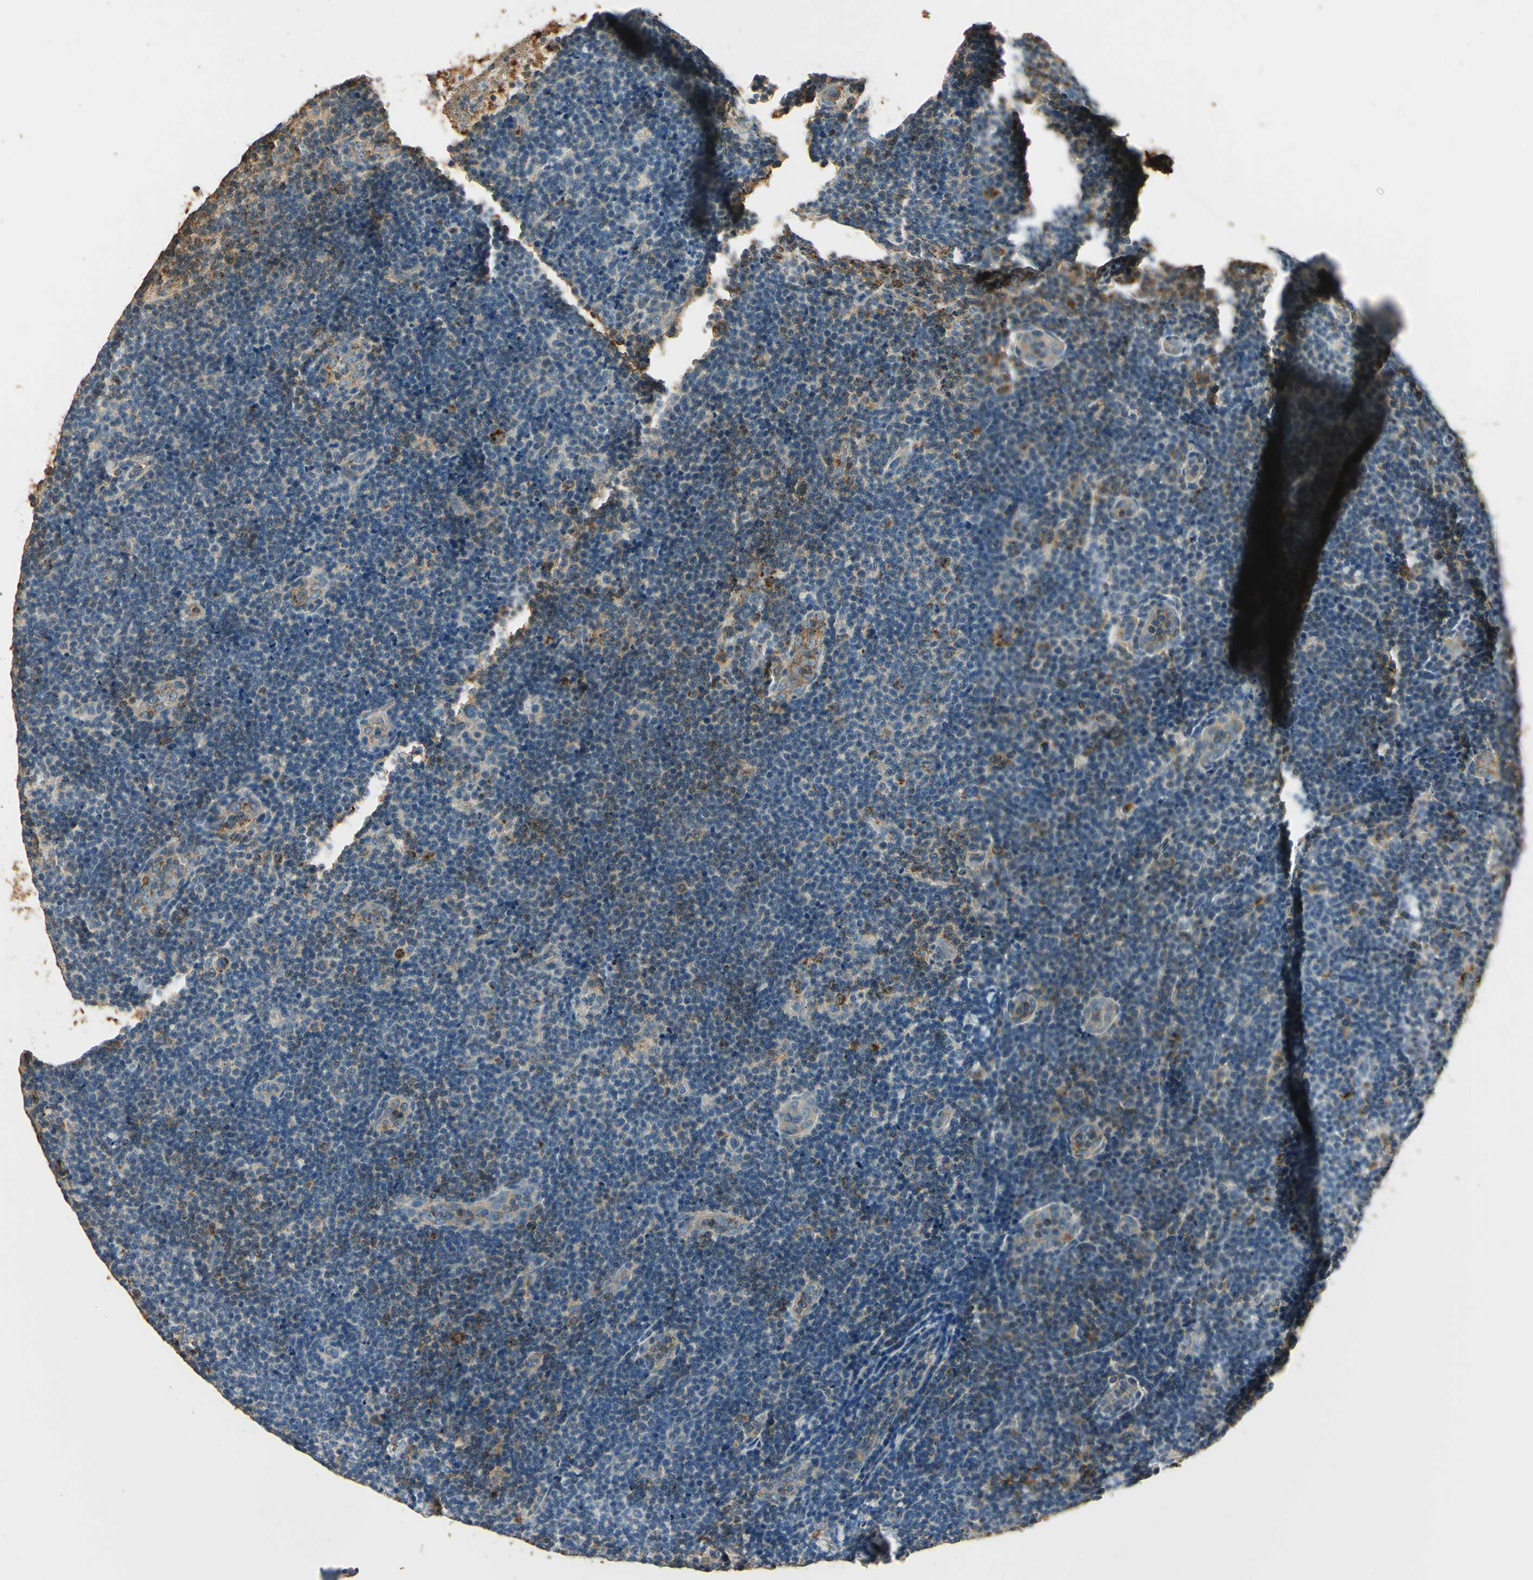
{"staining": {"intensity": "negative", "quantity": "none", "location": "none"}, "tissue": "lymphoma", "cell_type": "Tumor cells", "image_type": "cancer", "snomed": [{"axis": "morphology", "description": "Malignant lymphoma, non-Hodgkin's type, Low grade"}, {"axis": "topography", "description": "Lymph node"}], "caption": "A high-resolution histopathology image shows immunohistochemistry staining of low-grade malignant lymphoma, non-Hodgkin's type, which demonstrates no significant expression in tumor cells.", "gene": "ARHGEF17", "patient": {"sex": "male", "age": 83}}